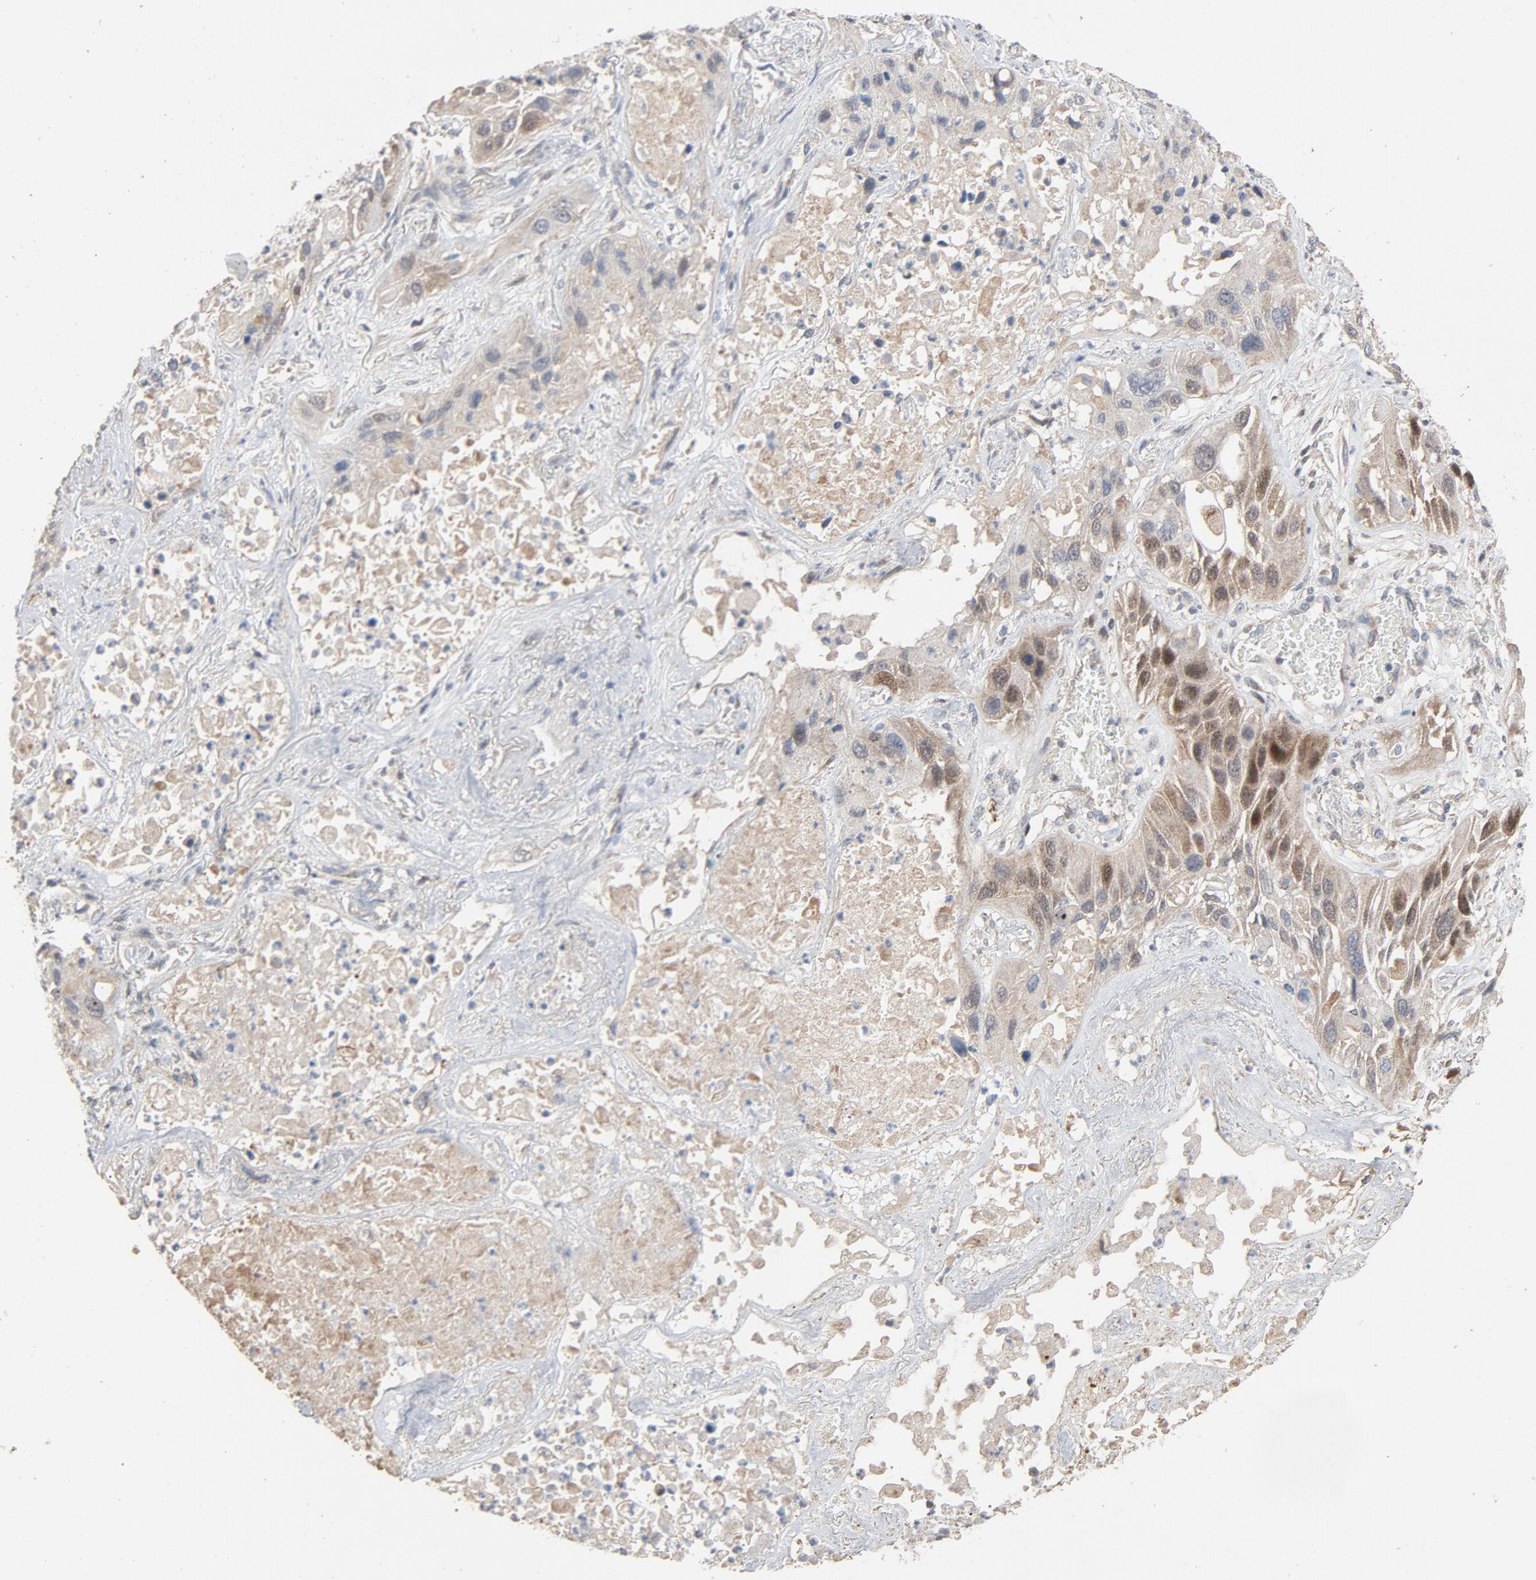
{"staining": {"intensity": "weak", "quantity": ">75%", "location": "cytoplasmic/membranous,nuclear"}, "tissue": "lung cancer", "cell_type": "Tumor cells", "image_type": "cancer", "snomed": [{"axis": "morphology", "description": "Squamous cell carcinoma, NOS"}, {"axis": "topography", "description": "Lung"}], "caption": "Protein expression analysis of lung squamous cell carcinoma shows weak cytoplasmic/membranous and nuclear staining in approximately >75% of tumor cells.", "gene": "CDK6", "patient": {"sex": "female", "age": 76}}